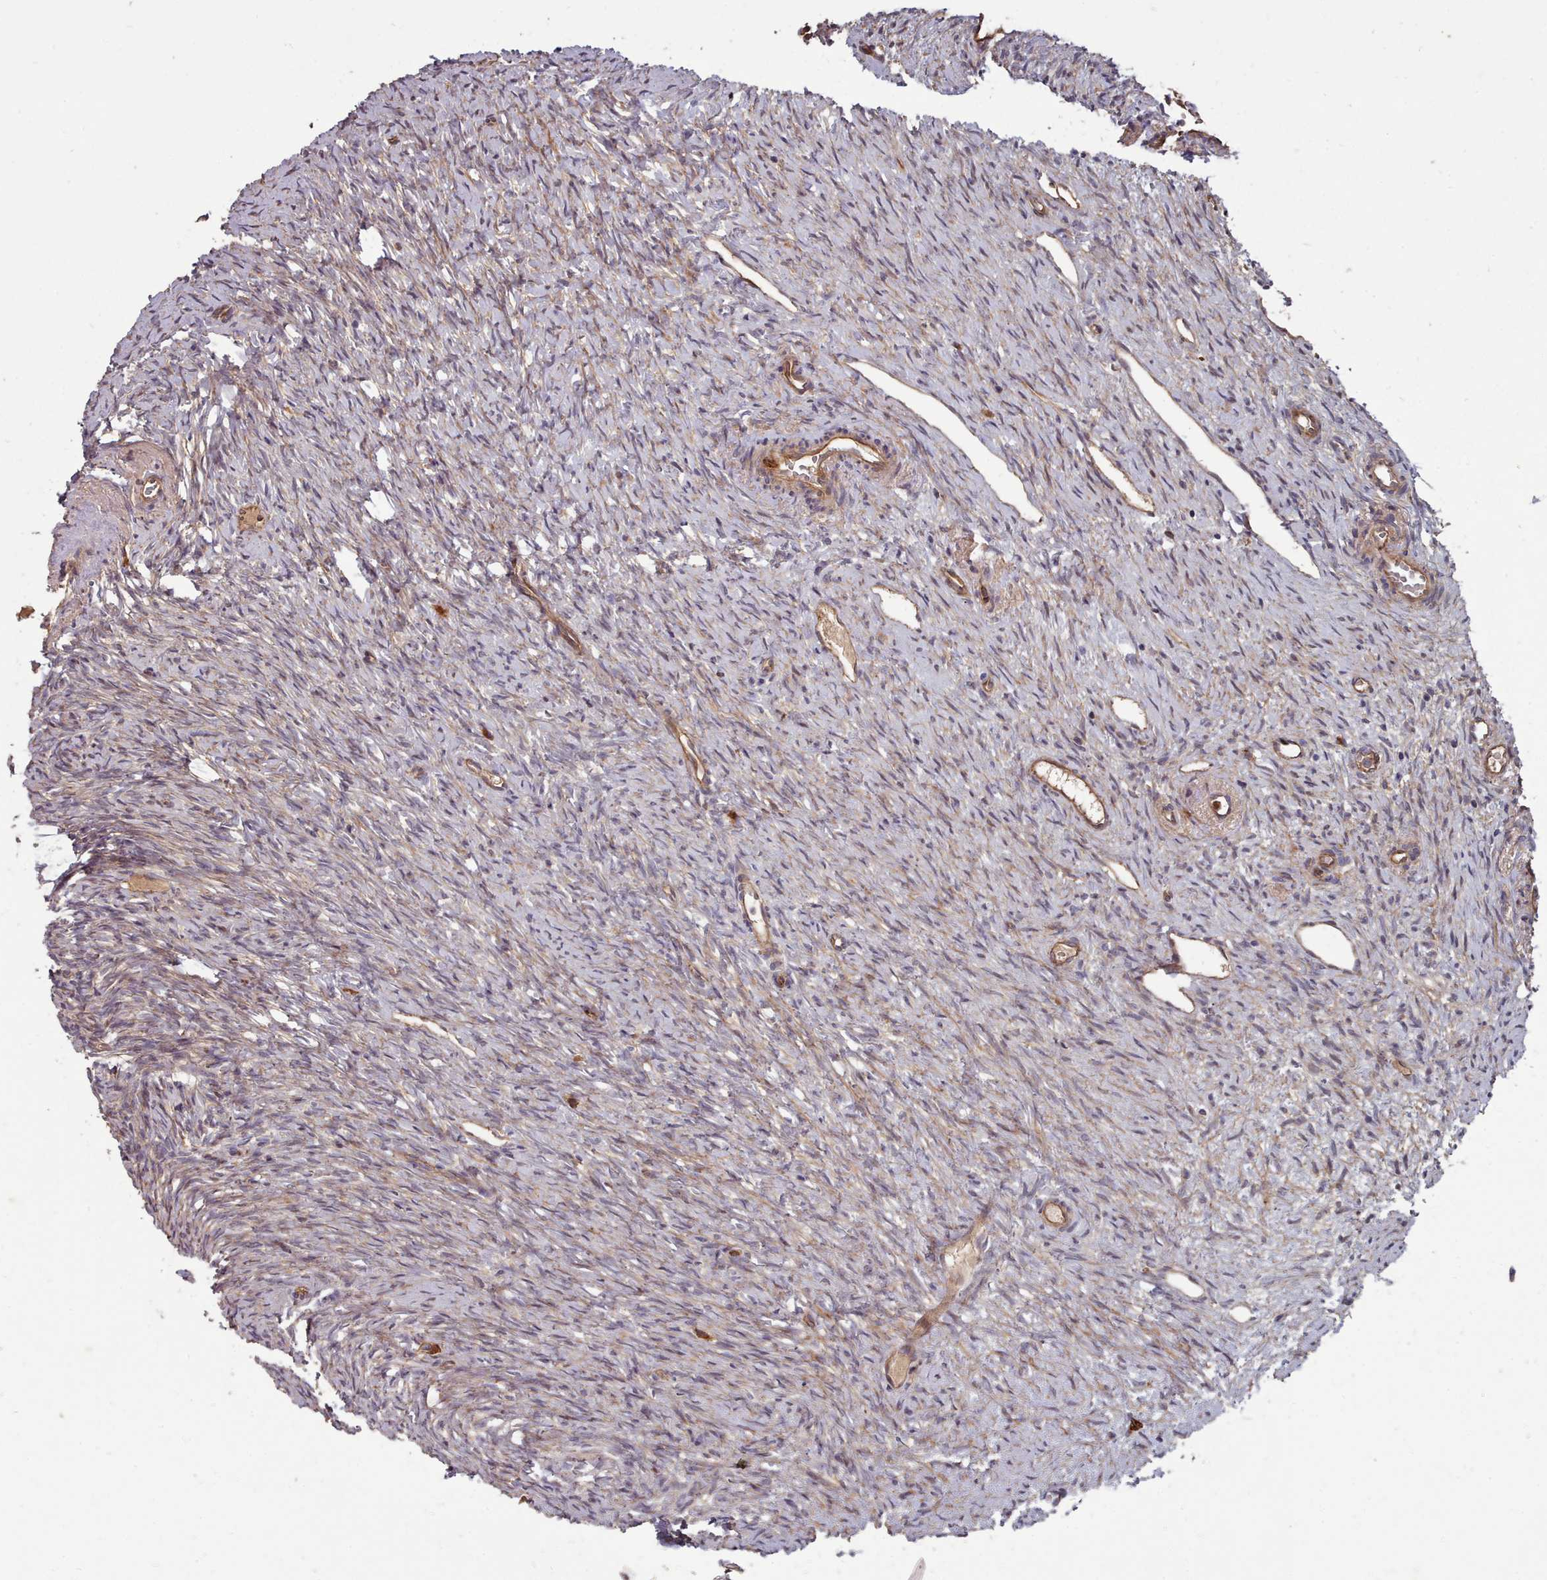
{"staining": {"intensity": "weak", "quantity": "25%-75%", "location": "cytoplasmic/membranous"}, "tissue": "ovary", "cell_type": "Ovarian stroma cells", "image_type": "normal", "snomed": [{"axis": "morphology", "description": "Normal tissue, NOS"}, {"axis": "topography", "description": "Ovary"}], "caption": "Ovary stained for a protein reveals weak cytoplasmic/membranous positivity in ovarian stroma cells. The staining is performed using DAB brown chromogen to label protein expression. The nuclei are counter-stained blue using hematoxylin.", "gene": "THSD7B", "patient": {"sex": "female", "age": 51}}